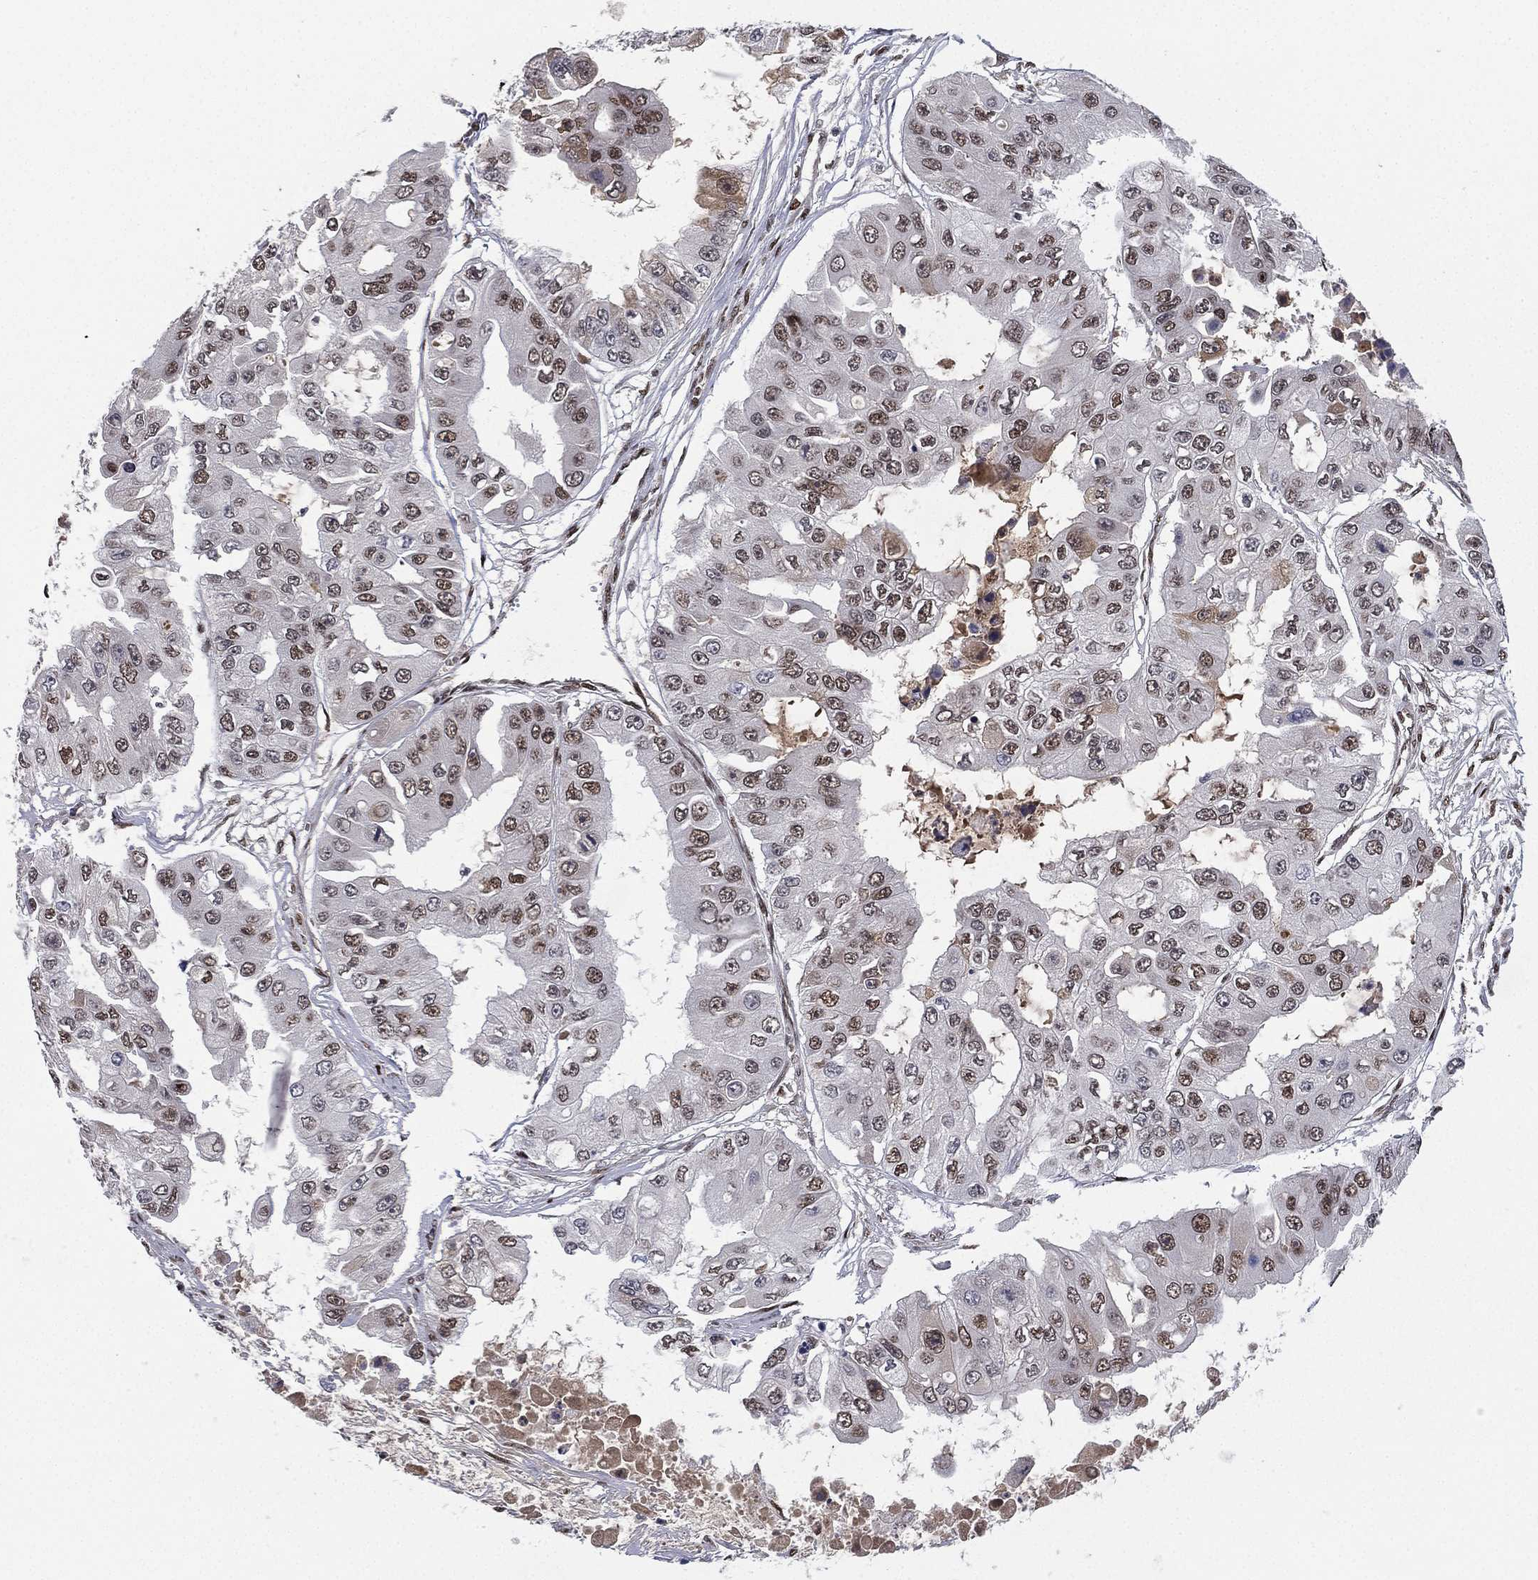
{"staining": {"intensity": "moderate", "quantity": "25%-75%", "location": "nuclear"}, "tissue": "ovarian cancer", "cell_type": "Tumor cells", "image_type": "cancer", "snomed": [{"axis": "morphology", "description": "Cystadenocarcinoma, serous, NOS"}, {"axis": "topography", "description": "Ovary"}], "caption": "Protein expression analysis of human ovarian serous cystadenocarcinoma reveals moderate nuclear positivity in about 25%-75% of tumor cells.", "gene": "RTF1", "patient": {"sex": "female", "age": 56}}